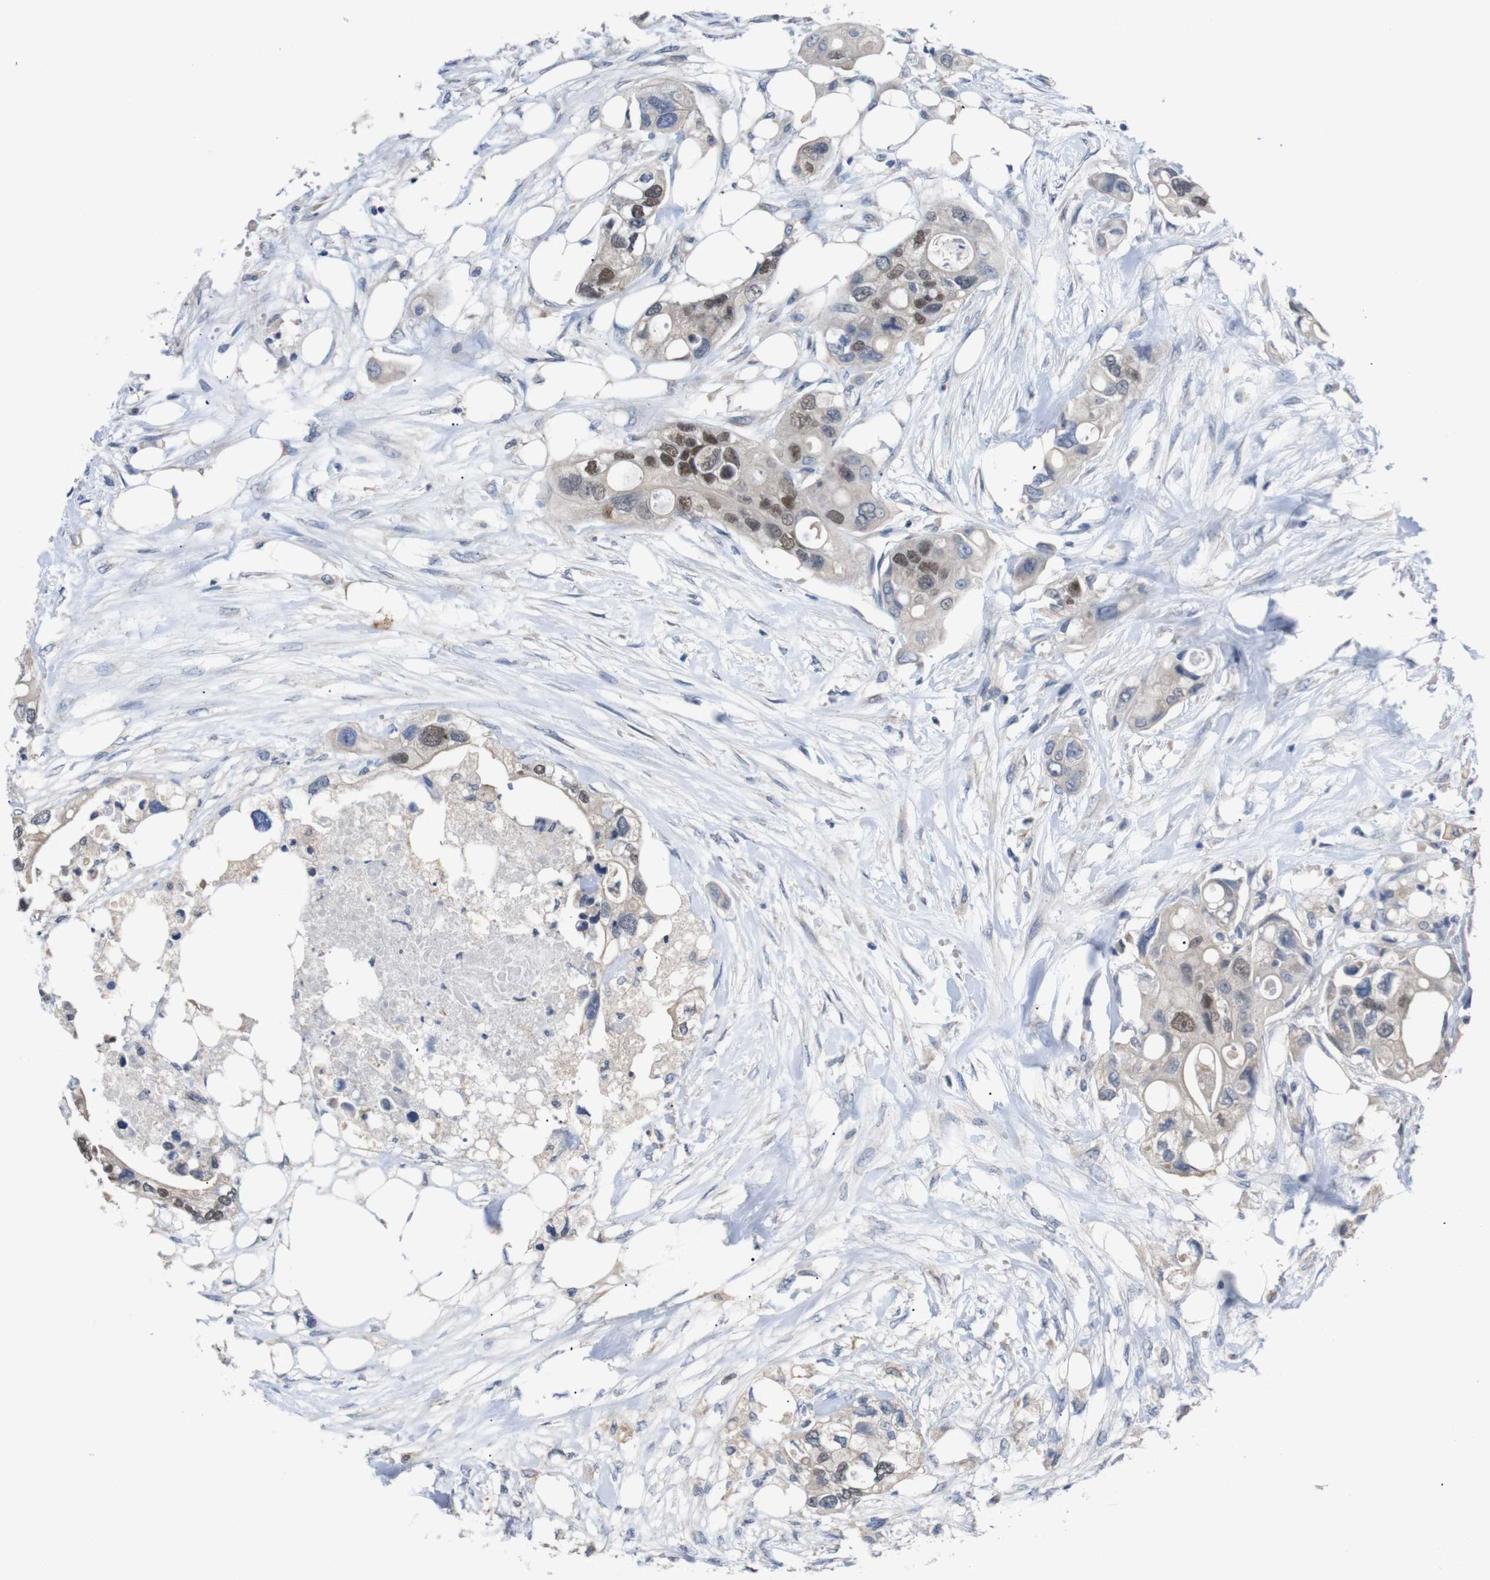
{"staining": {"intensity": "strong", "quantity": "25%-75%", "location": "nuclear"}, "tissue": "colorectal cancer", "cell_type": "Tumor cells", "image_type": "cancer", "snomed": [{"axis": "morphology", "description": "Adenocarcinoma, NOS"}, {"axis": "topography", "description": "Colon"}], "caption": "Tumor cells demonstrate high levels of strong nuclear positivity in approximately 25%-75% of cells in human colorectal cancer (adenocarcinoma).", "gene": "HNF1A", "patient": {"sex": "female", "age": 57}}